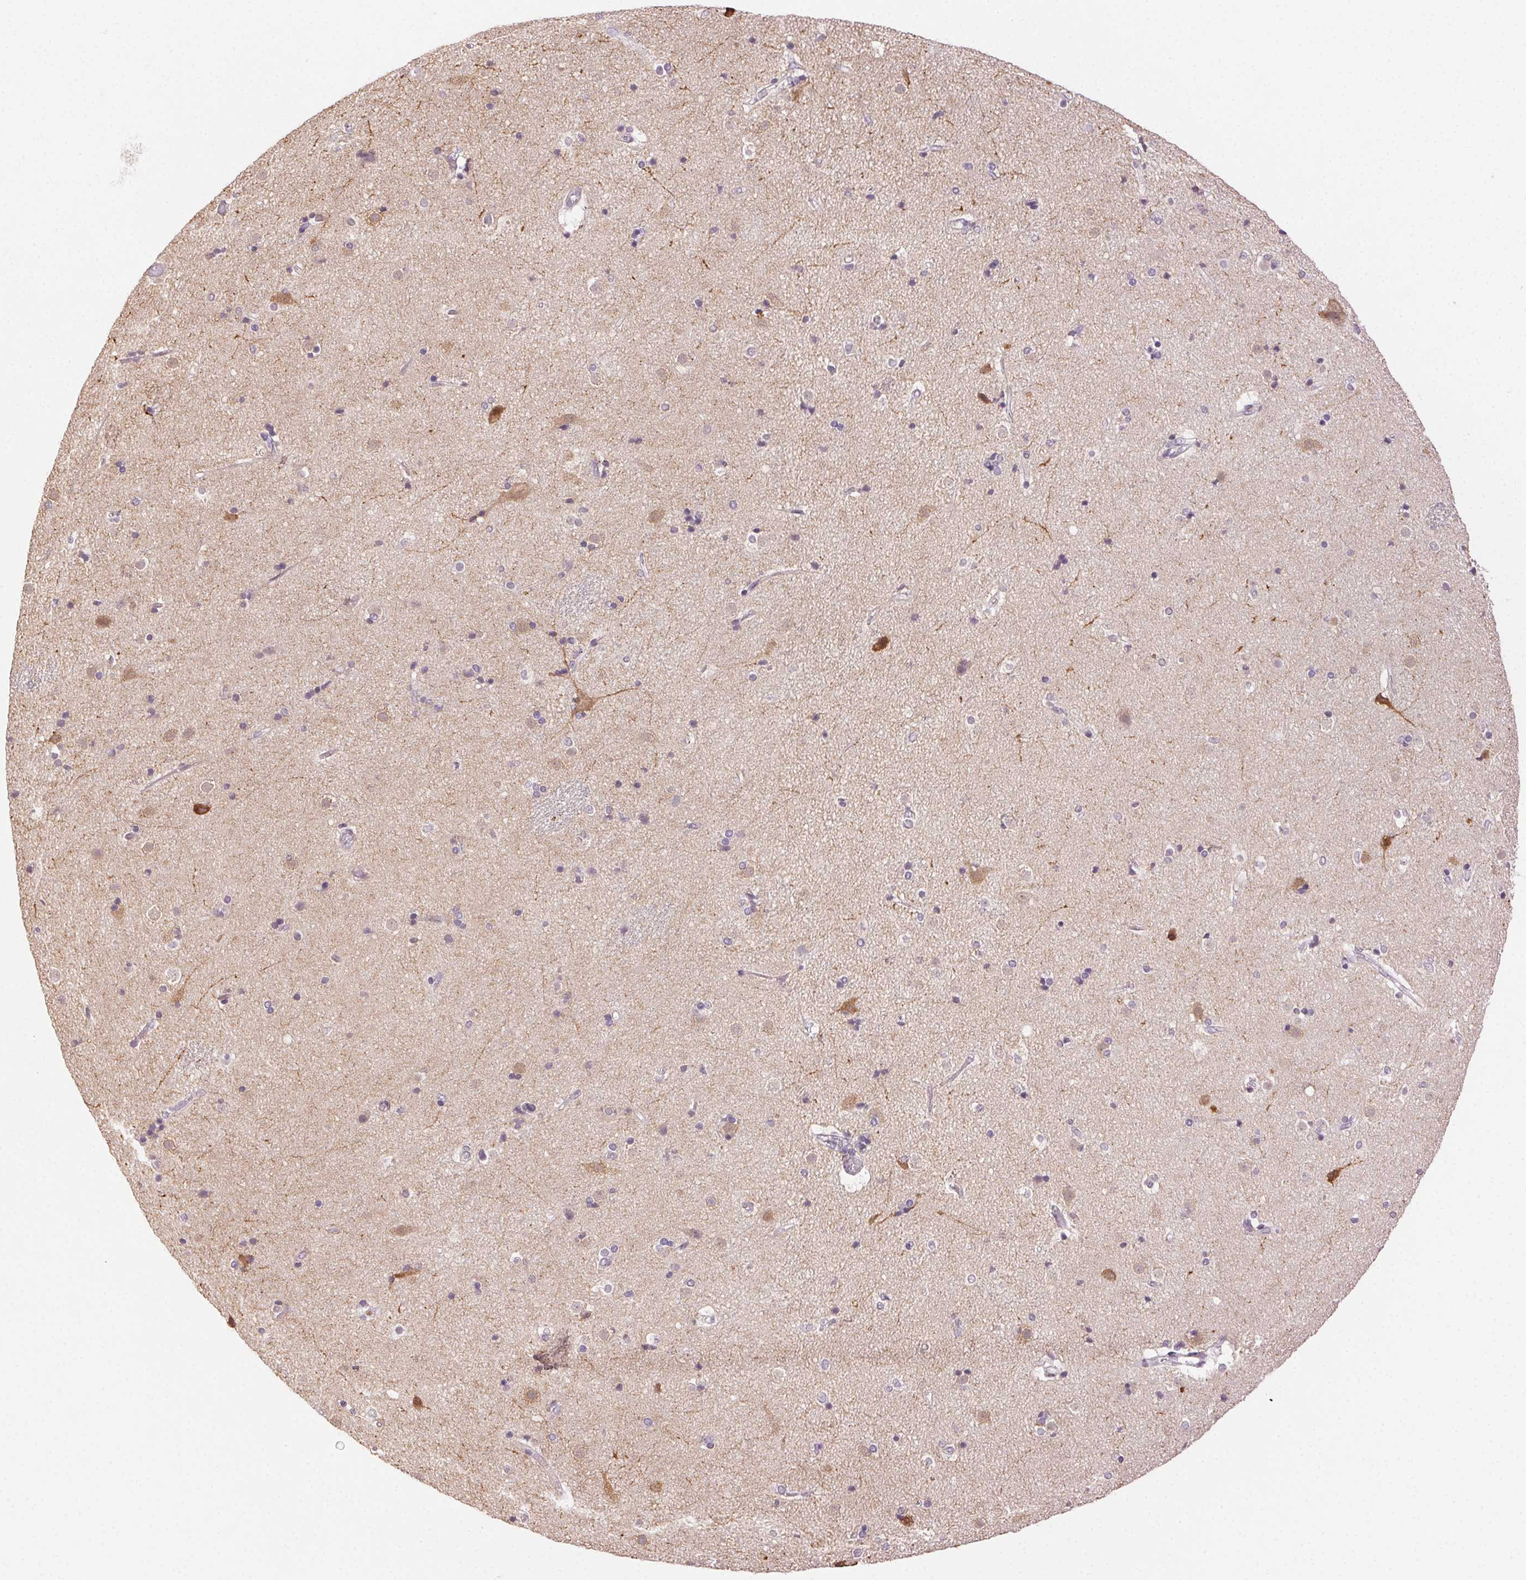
{"staining": {"intensity": "negative", "quantity": "none", "location": "none"}, "tissue": "caudate", "cell_type": "Glial cells", "image_type": "normal", "snomed": [{"axis": "morphology", "description": "Normal tissue, NOS"}, {"axis": "topography", "description": "Lateral ventricle wall"}], "caption": "Immunohistochemical staining of normal human caudate shows no significant positivity in glial cells. (Brightfield microscopy of DAB (3,3'-diaminobenzidine) immunohistochemistry (IHC) at high magnification).", "gene": "CLDN10", "patient": {"sex": "female", "age": 71}}